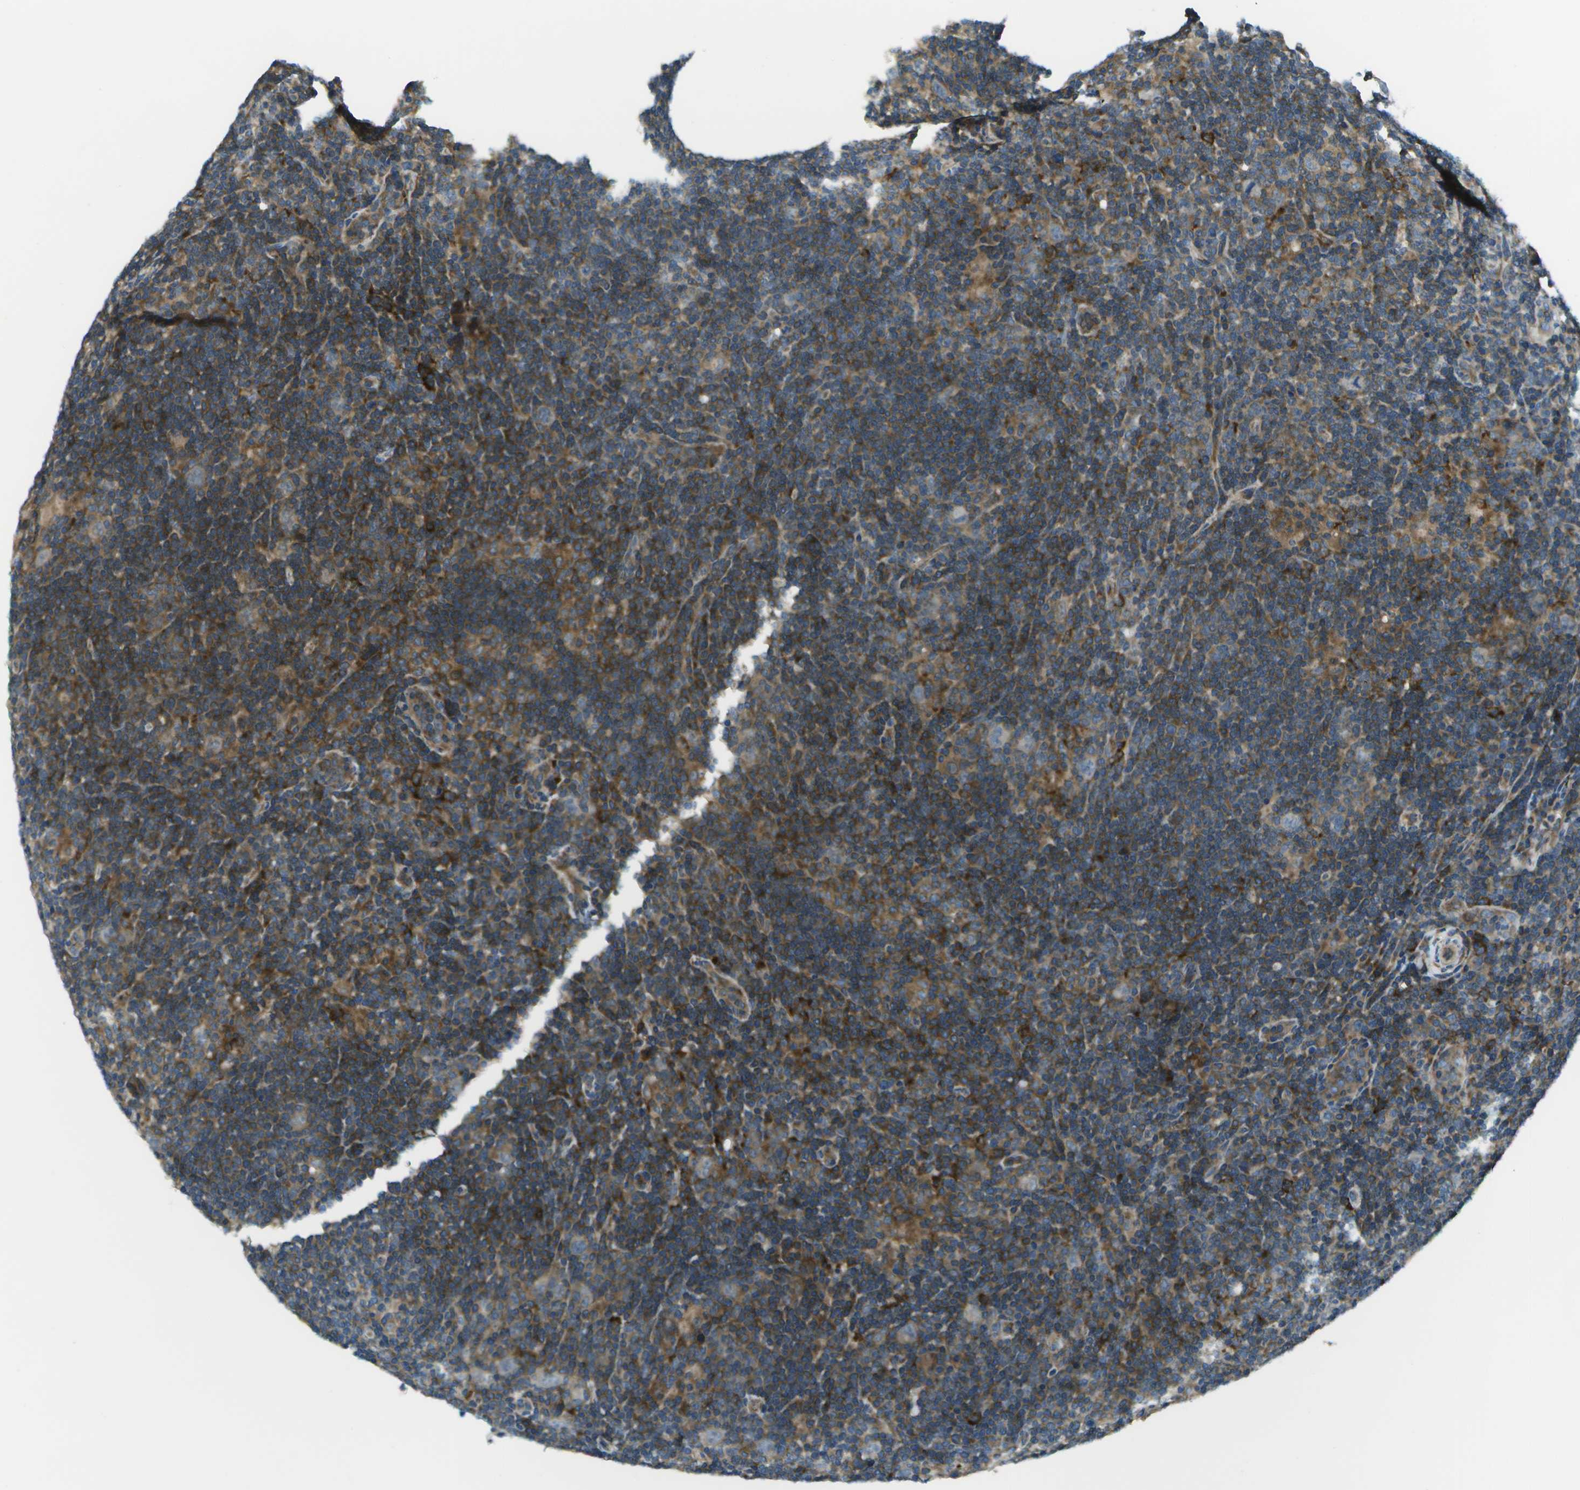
{"staining": {"intensity": "weak", "quantity": "<25%", "location": "cytoplasmic/membranous"}, "tissue": "lymphoma", "cell_type": "Tumor cells", "image_type": "cancer", "snomed": [{"axis": "morphology", "description": "Hodgkin's disease, NOS"}, {"axis": "topography", "description": "Lymph node"}], "caption": "Immunohistochemical staining of Hodgkin's disease reveals no significant staining in tumor cells. (DAB immunohistochemistry (IHC) visualized using brightfield microscopy, high magnification).", "gene": "CTIF", "patient": {"sex": "female", "age": 57}}